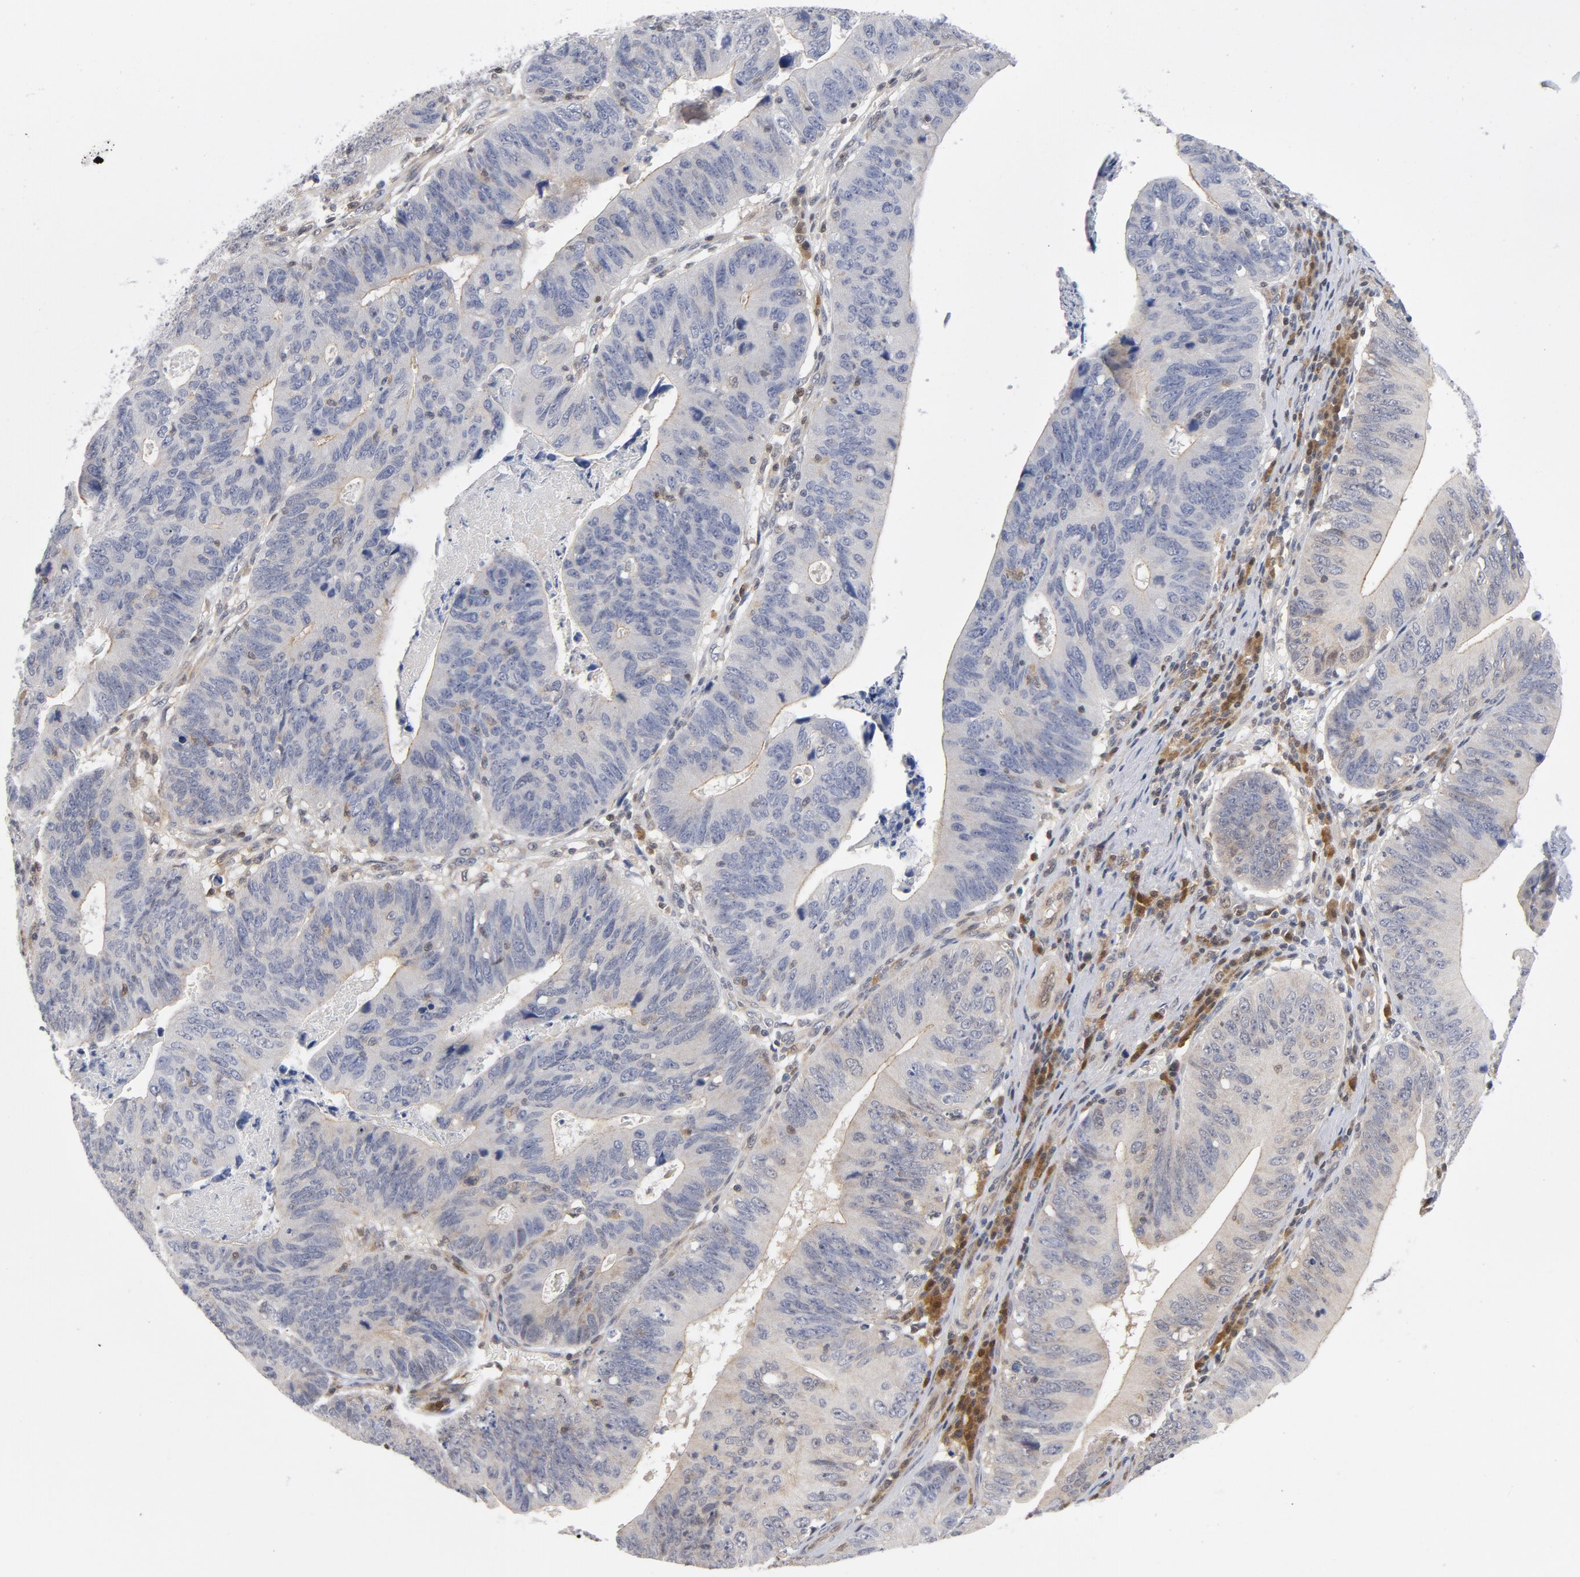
{"staining": {"intensity": "negative", "quantity": "none", "location": "none"}, "tissue": "stomach cancer", "cell_type": "Tumor cells", "image_type": "cancer", "snomed": [{"axis": "morphology", "description": "Adenocarcinoma, NOS"}, {"axis": "topography", "description": "Stomach"}], "caption": "This is an immunohistochemistry histopathology image of stomach adenocarcinoma. There is no staining in tumor cells.", "gene": "TRADD", "patient": {"sex": "male", "age": 59}}